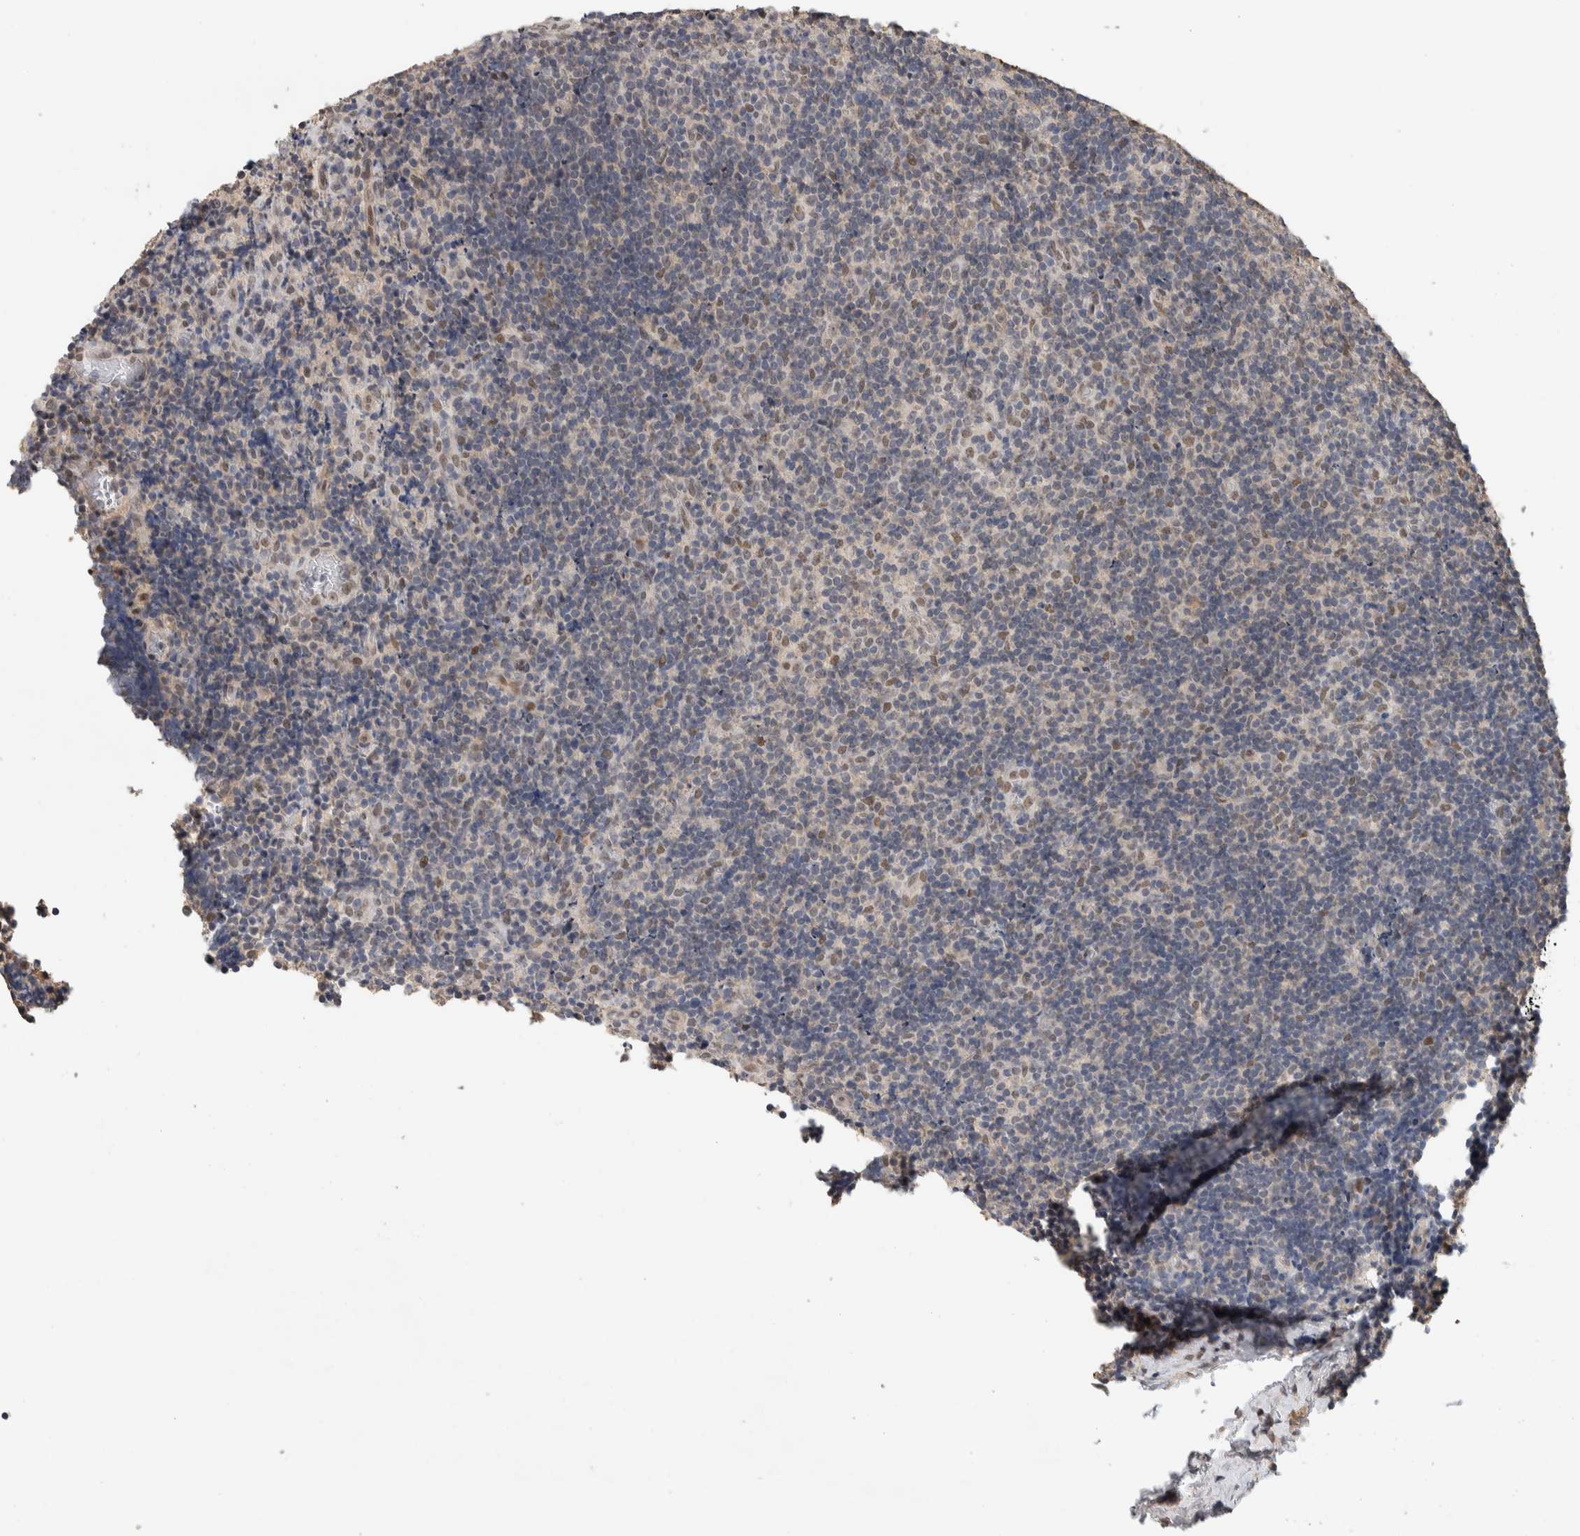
{"staining": {"intensity": "weak", "quantity": "<25%", "location": "nuclear"}, "tissue": "lymphoma", "cell_type": "Tumor cells", "image_type": "cancer", "snomed": [{"axis": "morphology", "description": "Malignant lymphoma, non-Hodgkin's type, High grade"}, {"axis": "topography", "description": "Tonsil"}], "caption": "Immunohistochemistry micrograph of neoplastic tissue: human malignant lymphoma, non-Hodgkin's type (high-grade) stained with DAB (3,3'-diaminobenzidine) shows no significant protein positivity in tumor cells.", "gene": "CYSRT1", "patient": {"sex": "female", "age": 36}}